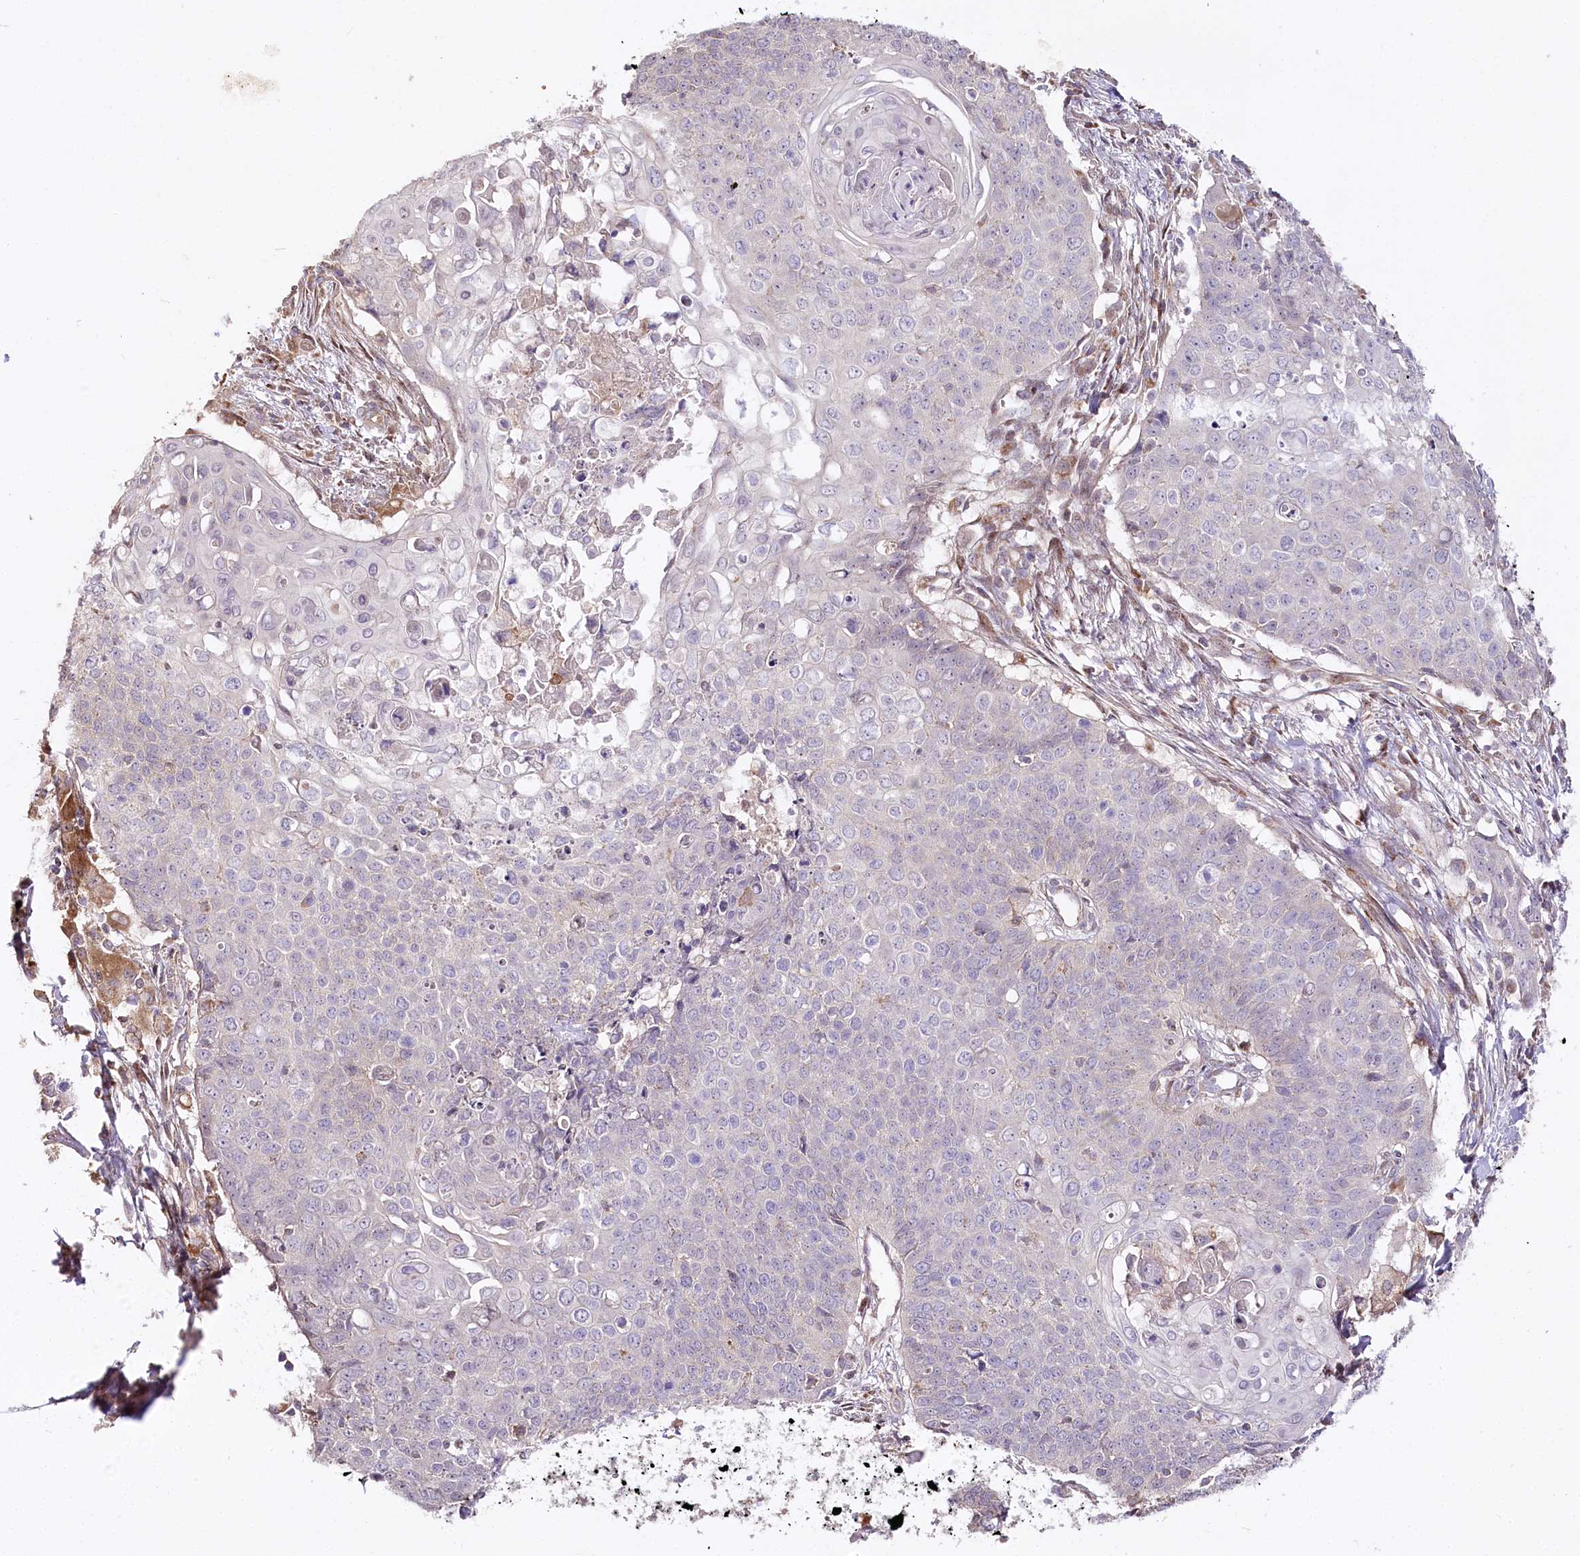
{"staining": {"intensity": "negative", "quantity": "none", "location": "none"}, "tissue": "cervical cancer", "cell_type": "Tumor cells", "image_type": "cancer", "snomed": [{"axis": "morphology", "description": "Squamous cell carcinoma, NOS"}, {"axis": "topography", "description": "Cervix"}], "caption": "An IHC image of squamous cell carcinoma (cervical) is shown. There is no staining in tumor cells of squamous cell carcinoma (cervical). (Brightfield microscopy of DAB (3,3'-diaminobenzidine) IHC at high magnification).", "gene": "ZNF226", "patient": {"sex": "female", "age": 39}}